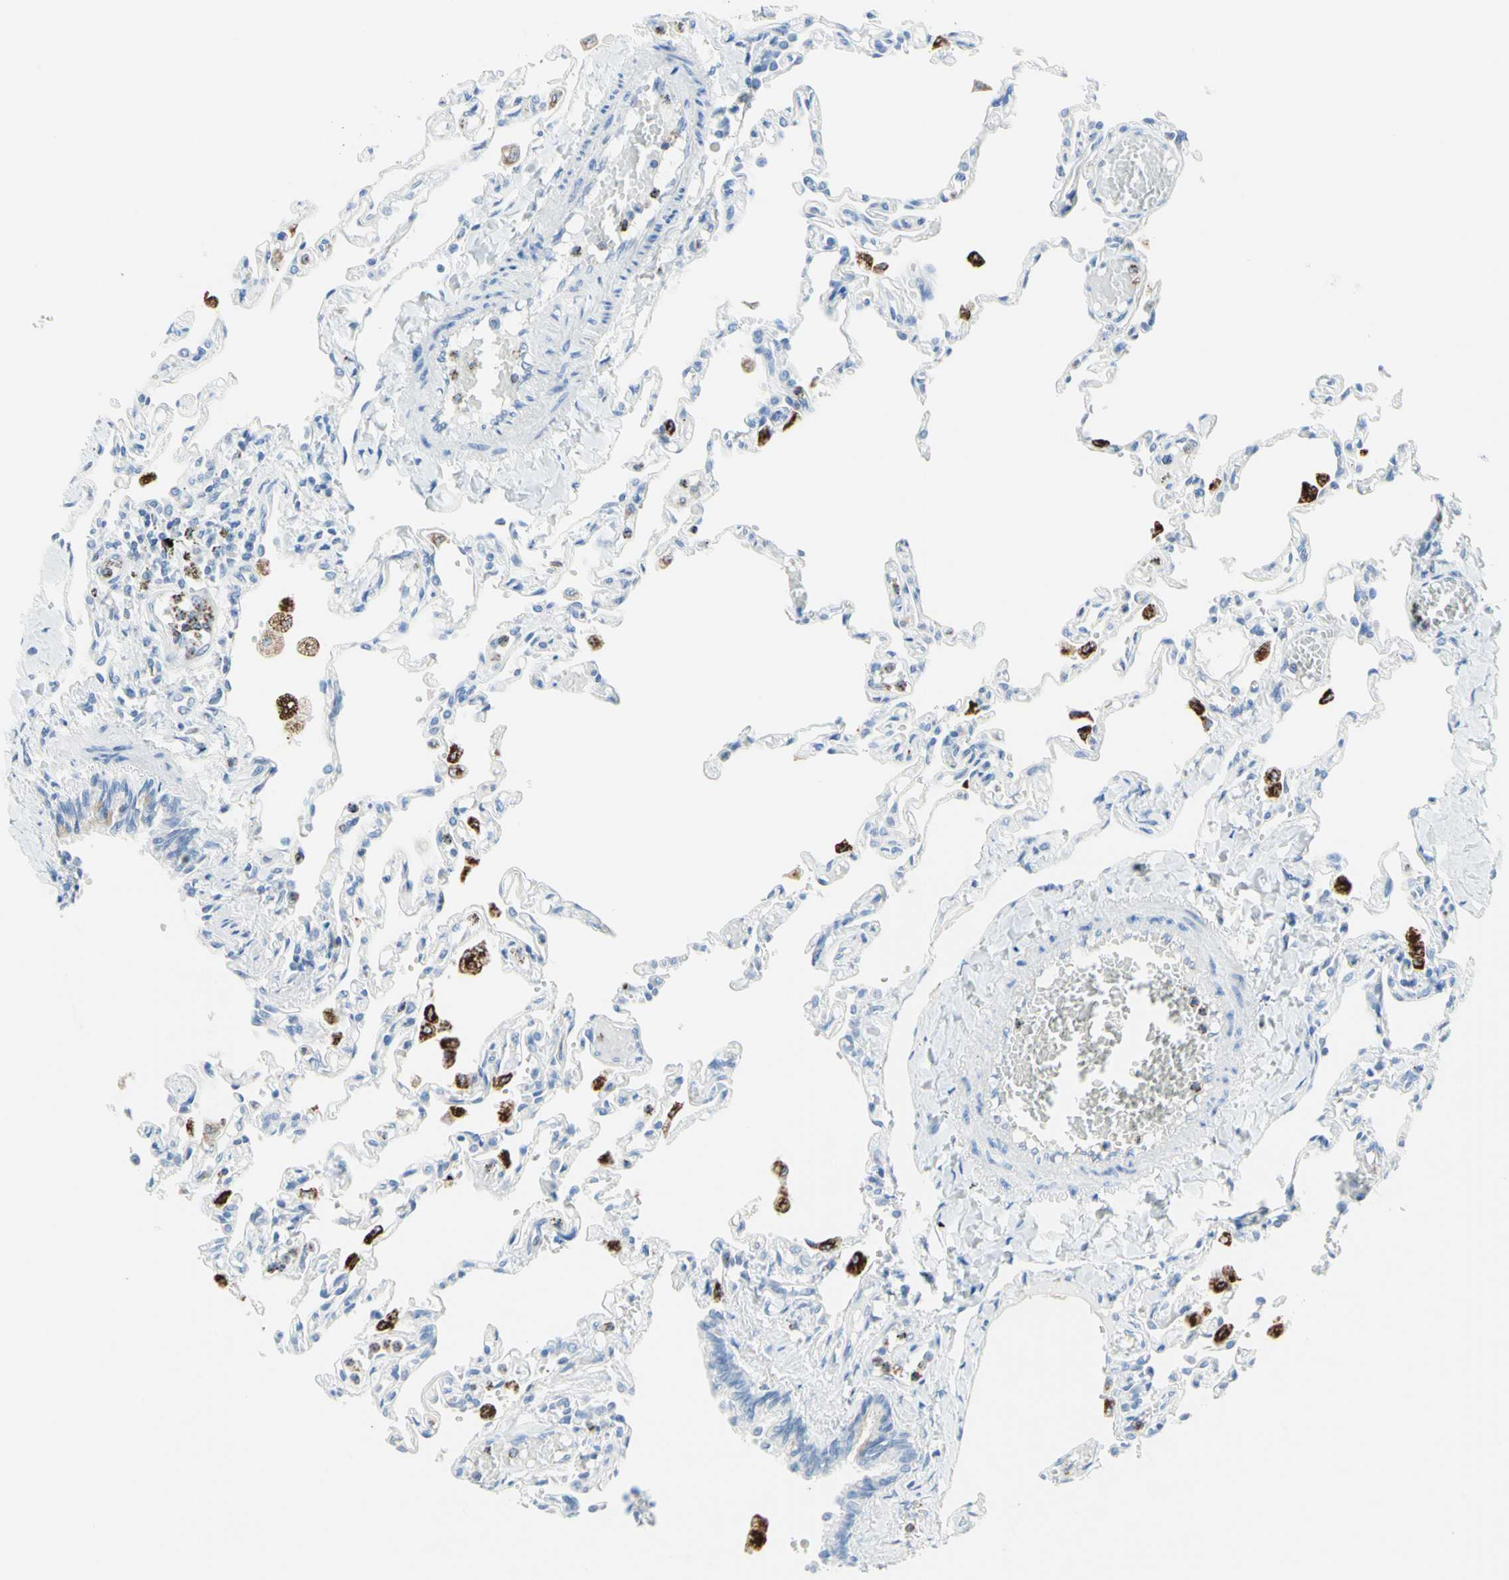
{"staining": {"intensity": "negative", "quantity": "none", "location": "none"}, "tissue": "lung", "cell_type": "Alveolar cells", "image_type": "normal", "snomed": [{"axis": "morphology", "description": "Normal tissue, NOS"}, {"axis": "topography", "description": "Lung"}], "caption": "IHC histopathology image of normal lung: human lung stained with DAB reveals no significant protein expression in alveolar cells.", "gene": "CYSLTR1", "patient": {"sex": "male", "age": 21}}